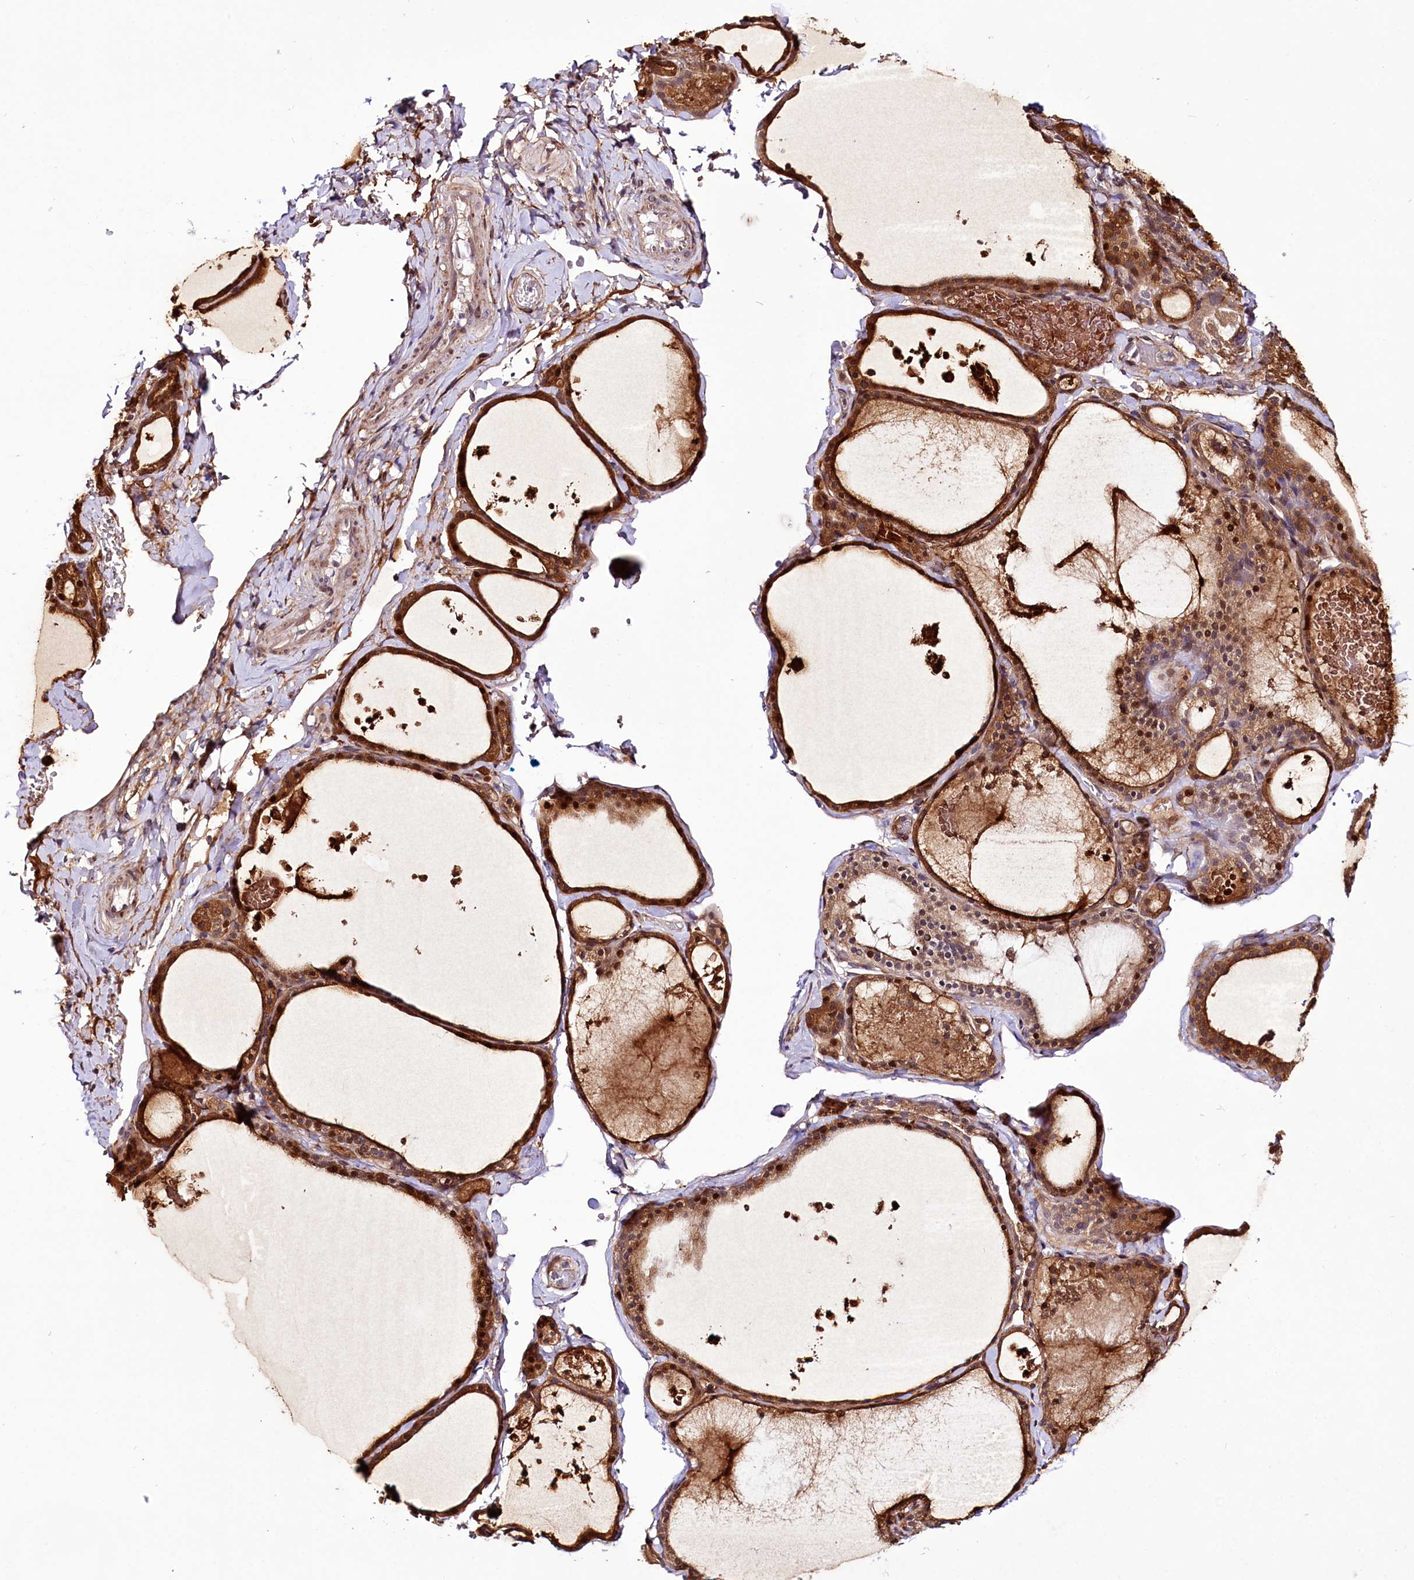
{"staining": {"intensity": "strong", "quantity": ">75%", "location": "cytoplasmic/membranous,nuclear"}, "tissue": "thyroid gland", "cell_type": "Glandular cells", "image_type": "normal", "snomed": [{"axis": "morphology", "description": "Normal tissue, NOS"}, {"axis": "topography", "description": "Thyroid gland"}], "caption": "DAB immunohistochemical staining of benign human thyroid gland displays strong cytoplasmic/membranous,nuclear protein positivity in about >75% of glandular cells.", "gene": "CUTC", "patient": {"sex": "male", "age": 56}}